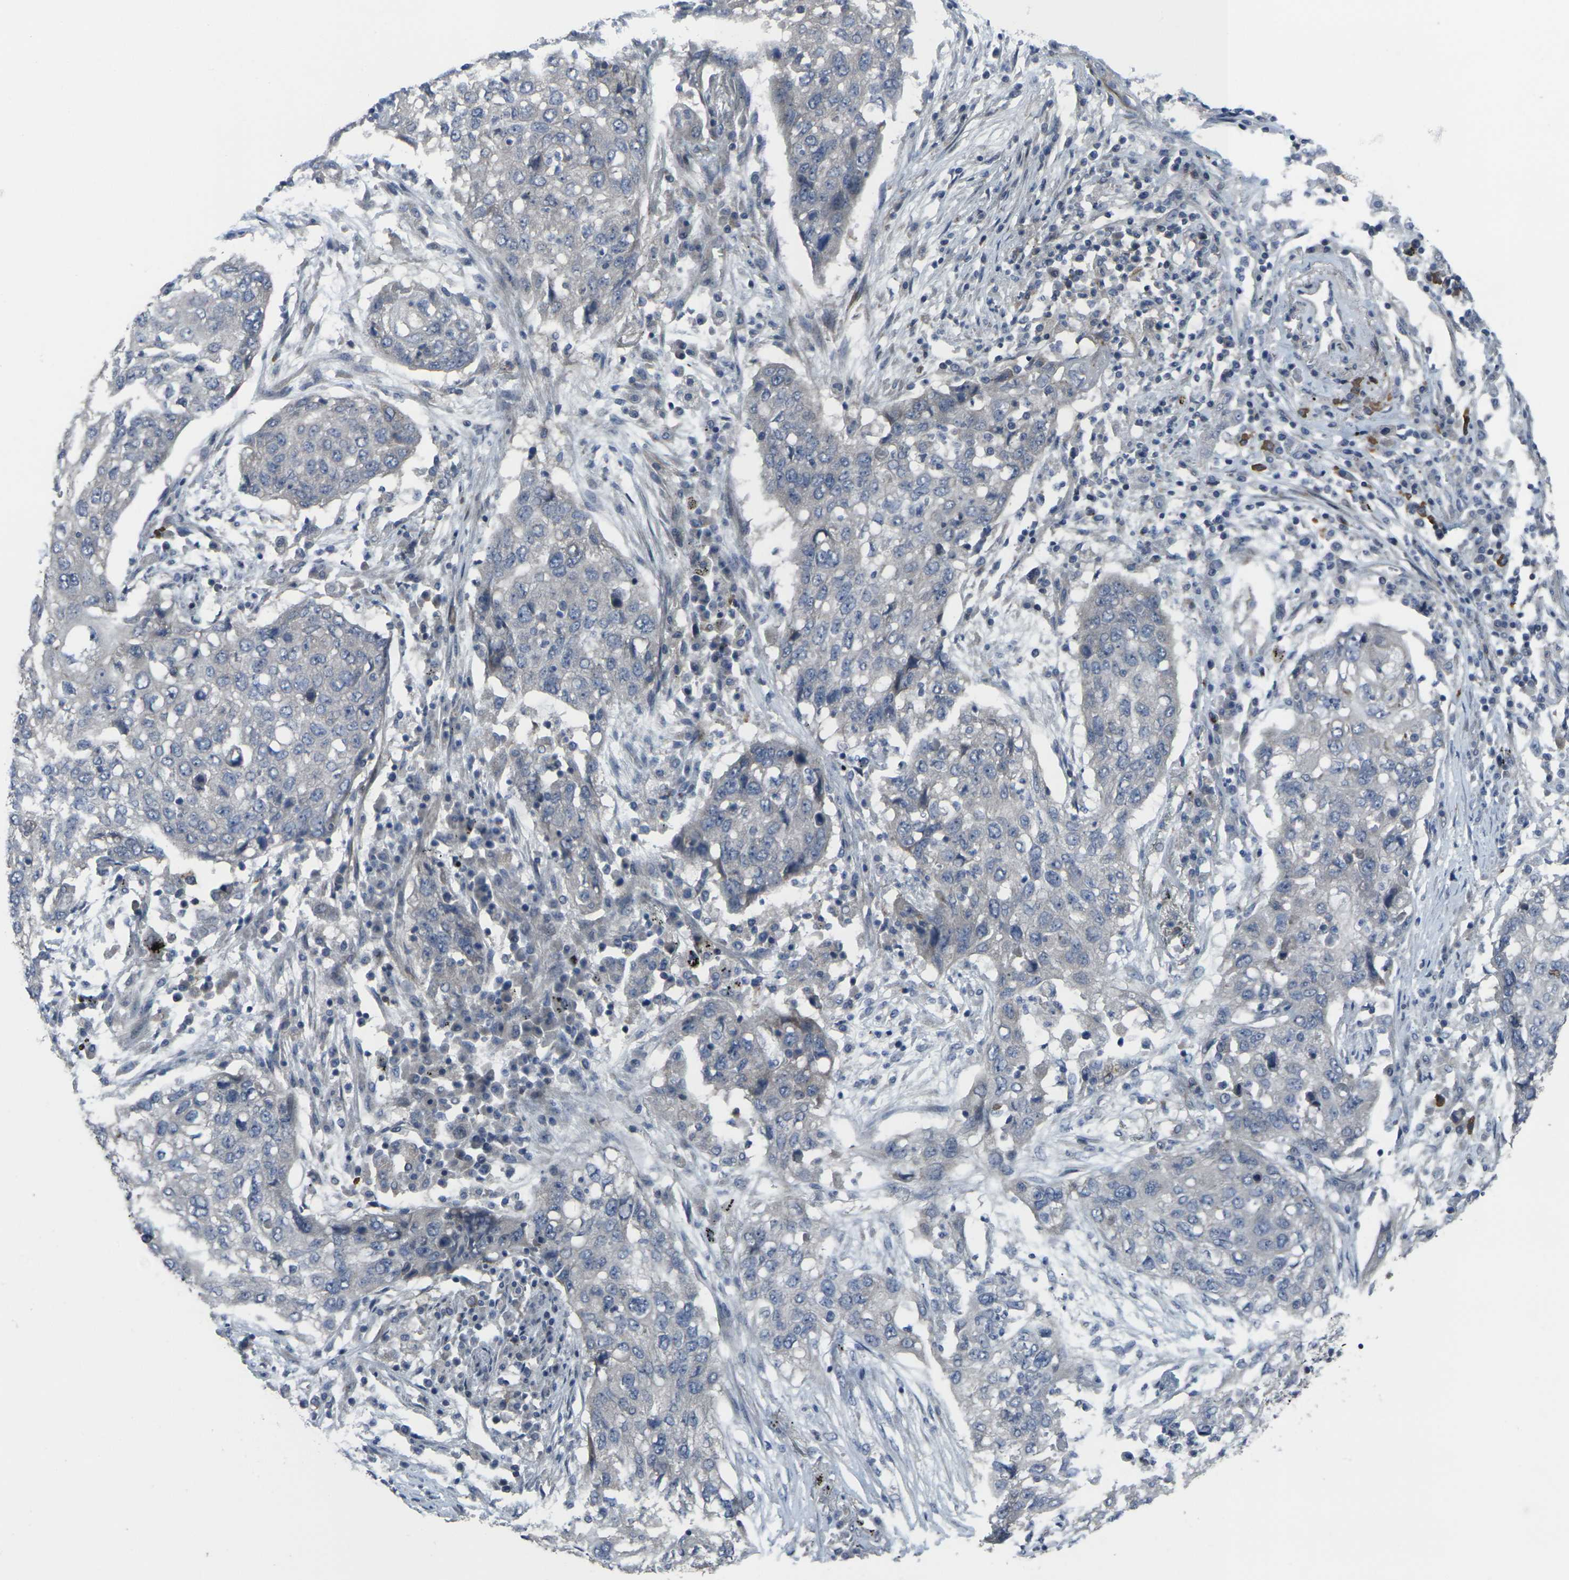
{"staining": {"intensity": "negative", "quantity": "none", "location": "none"}, "tissue": "lung cancer", "cell_type": "Tumor cells", "image_type": "cancer", "snomed": [{"axis": "morphology", "description": "Squamous cell carcinoma, NOS"}, {"axis": "topography", "description": "Lung"}], "caption": "This is an IHC histopathology image of lung squamous cell carcinoma. There is no positivity in tumor cells.", "gene": "CCR10", "patient": {"sex": "female", "age": 63}}